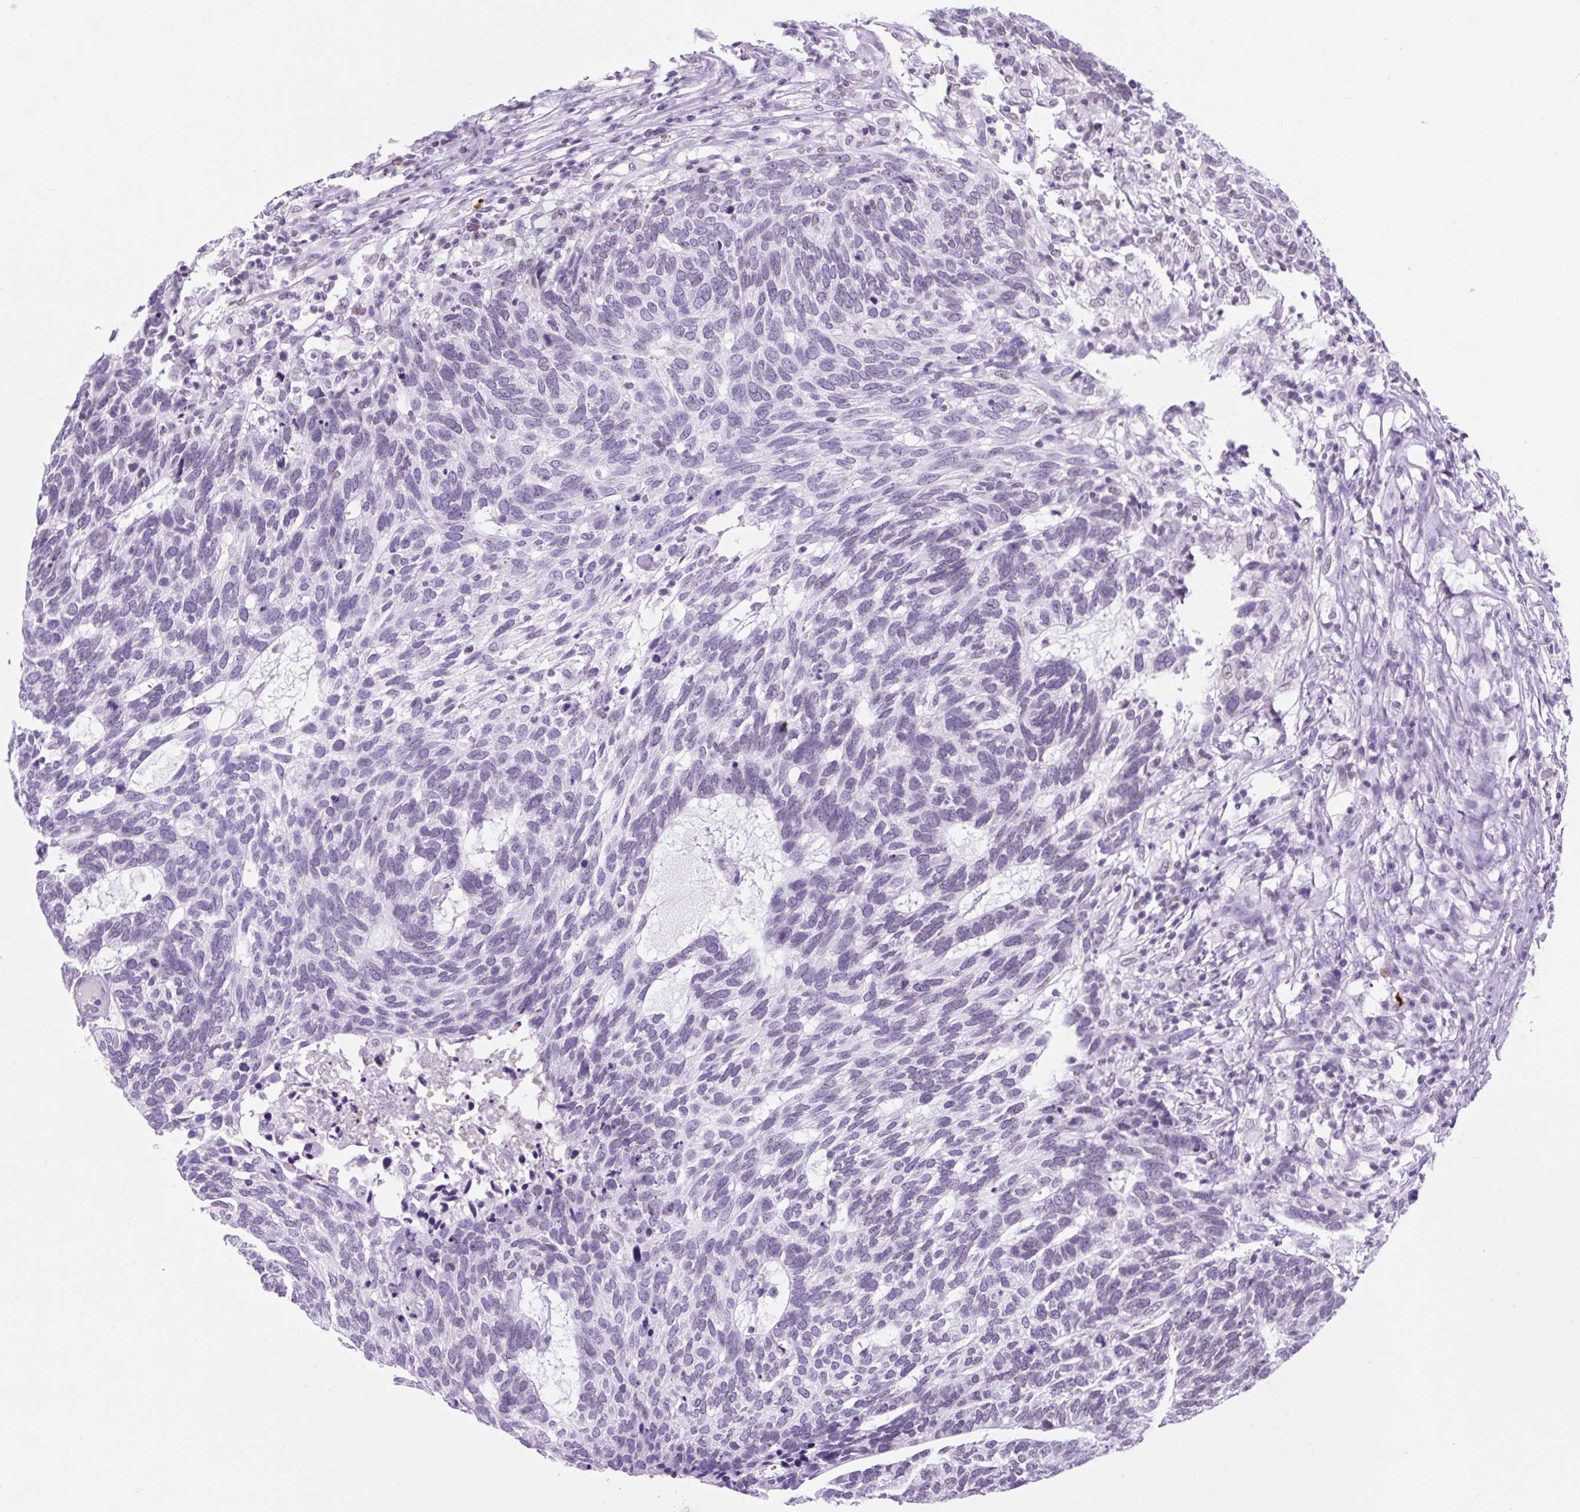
{"staining": {"intensity": "negative", "quantity": "none", "location": "none"}, "tissue": "skin cancer", "cell_type": "Tumor cells", "image_type": "cancer", "snomed": [{"axis": "morphology", "description": "Basal cell carcinoma"}, {"axis": "topography", "description": "Skin"}], "caption": "Immunohistochemical staining of human skin basal cell carcinoma displays no significant expression in tumor cells. Brightfield microscopy of immunohistochemistry stained with DAB (3,3'-diaminobenzidine) (brown) and hematoxylin (blue), captured at high magnification.", "gene": "VPREB1", "patient": {"sex": "female", "age": 65}}